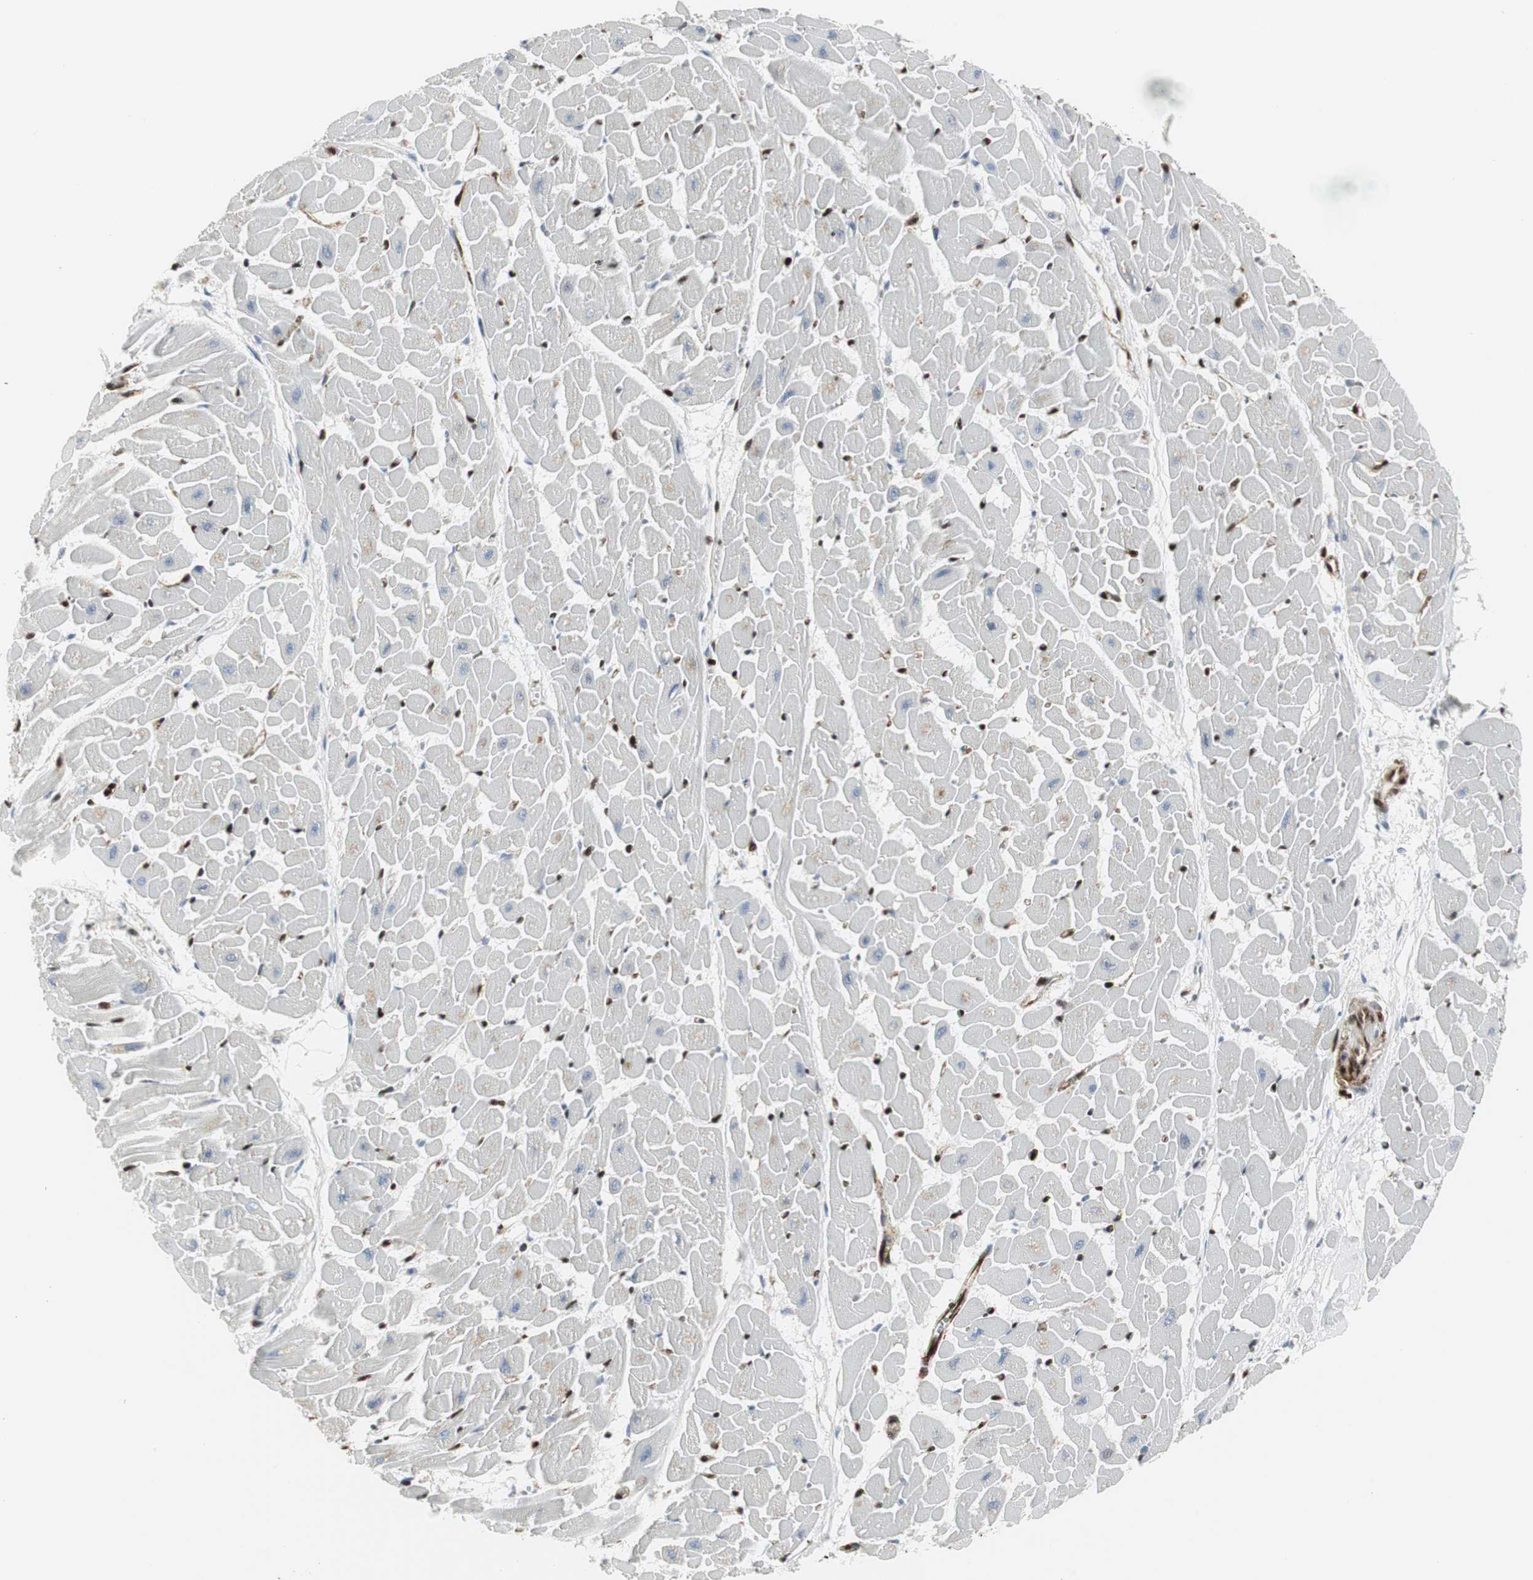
{"staining": {"intensity": "negative", "quantity": "none", "location": "none"}, "tissue": "heart muscle", "cell_type": "Cardiomyocytes", "image_type": "normal", "snomed": [{"axis": "morphology", "description": "Normal tissue, NOS"}, {"axis": "topography", "description": "Heart"}], "caption": "Heart muscle stained for a protein using immunohistochemistry (IHC) demonstrates no positivity cardiomyocytes.", "gene": "PPP1R14A", "patient": {"sex": "female", "age": 19}}